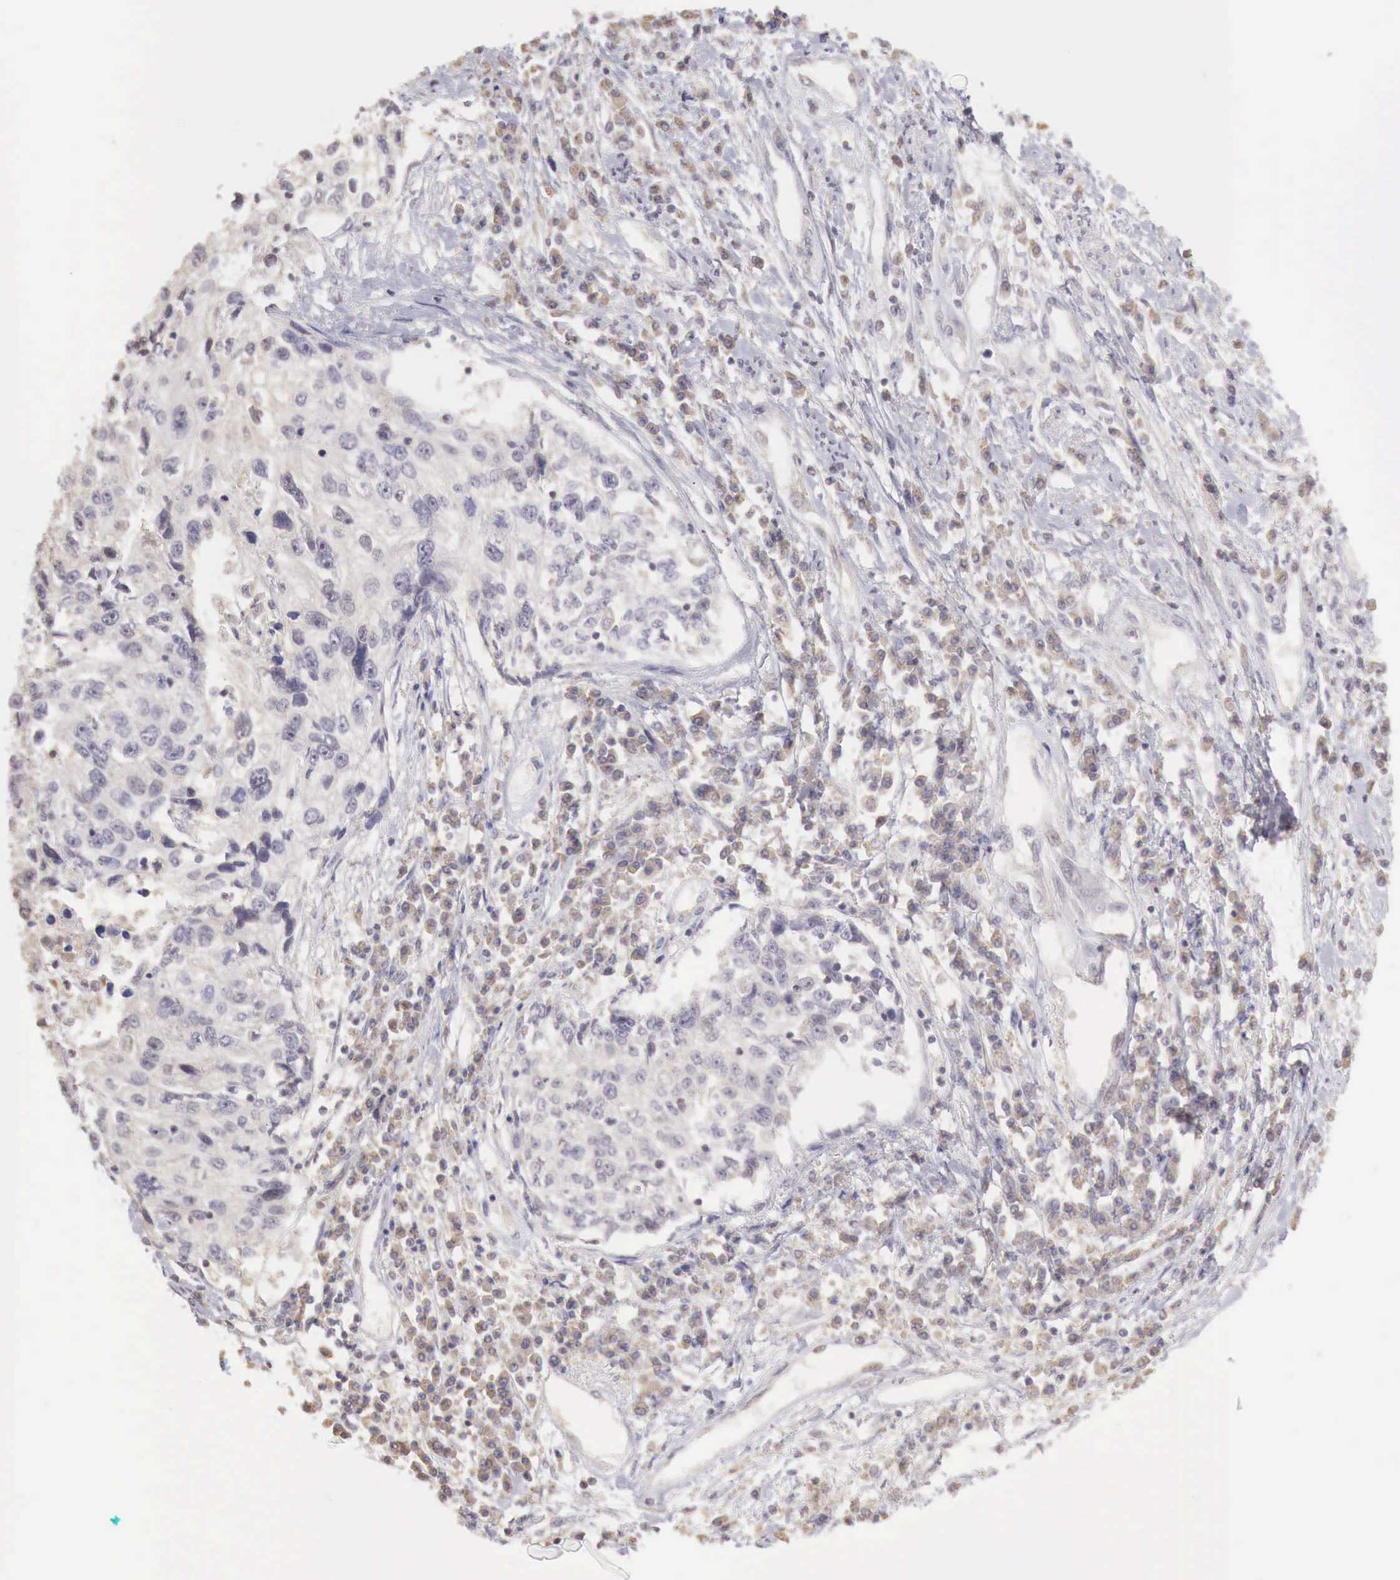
{"staining": {"intensity": "negative", "quantity": "none", "location": "none"}, "tissue": "cervical cancer", "cell_type": "Tumor cells", "image_type": "cancer", "snomed": [{"axis": "morphology", "description": "Squamous cell carcinoma, NOS"}, {"axis": "topography", "description": "Cervix"}], "caption": "Tumor cells are negative for protein expression in human cervical cancer.", "gene": "TBC1D9", "patient": {"sex": "female", "age": 57}}